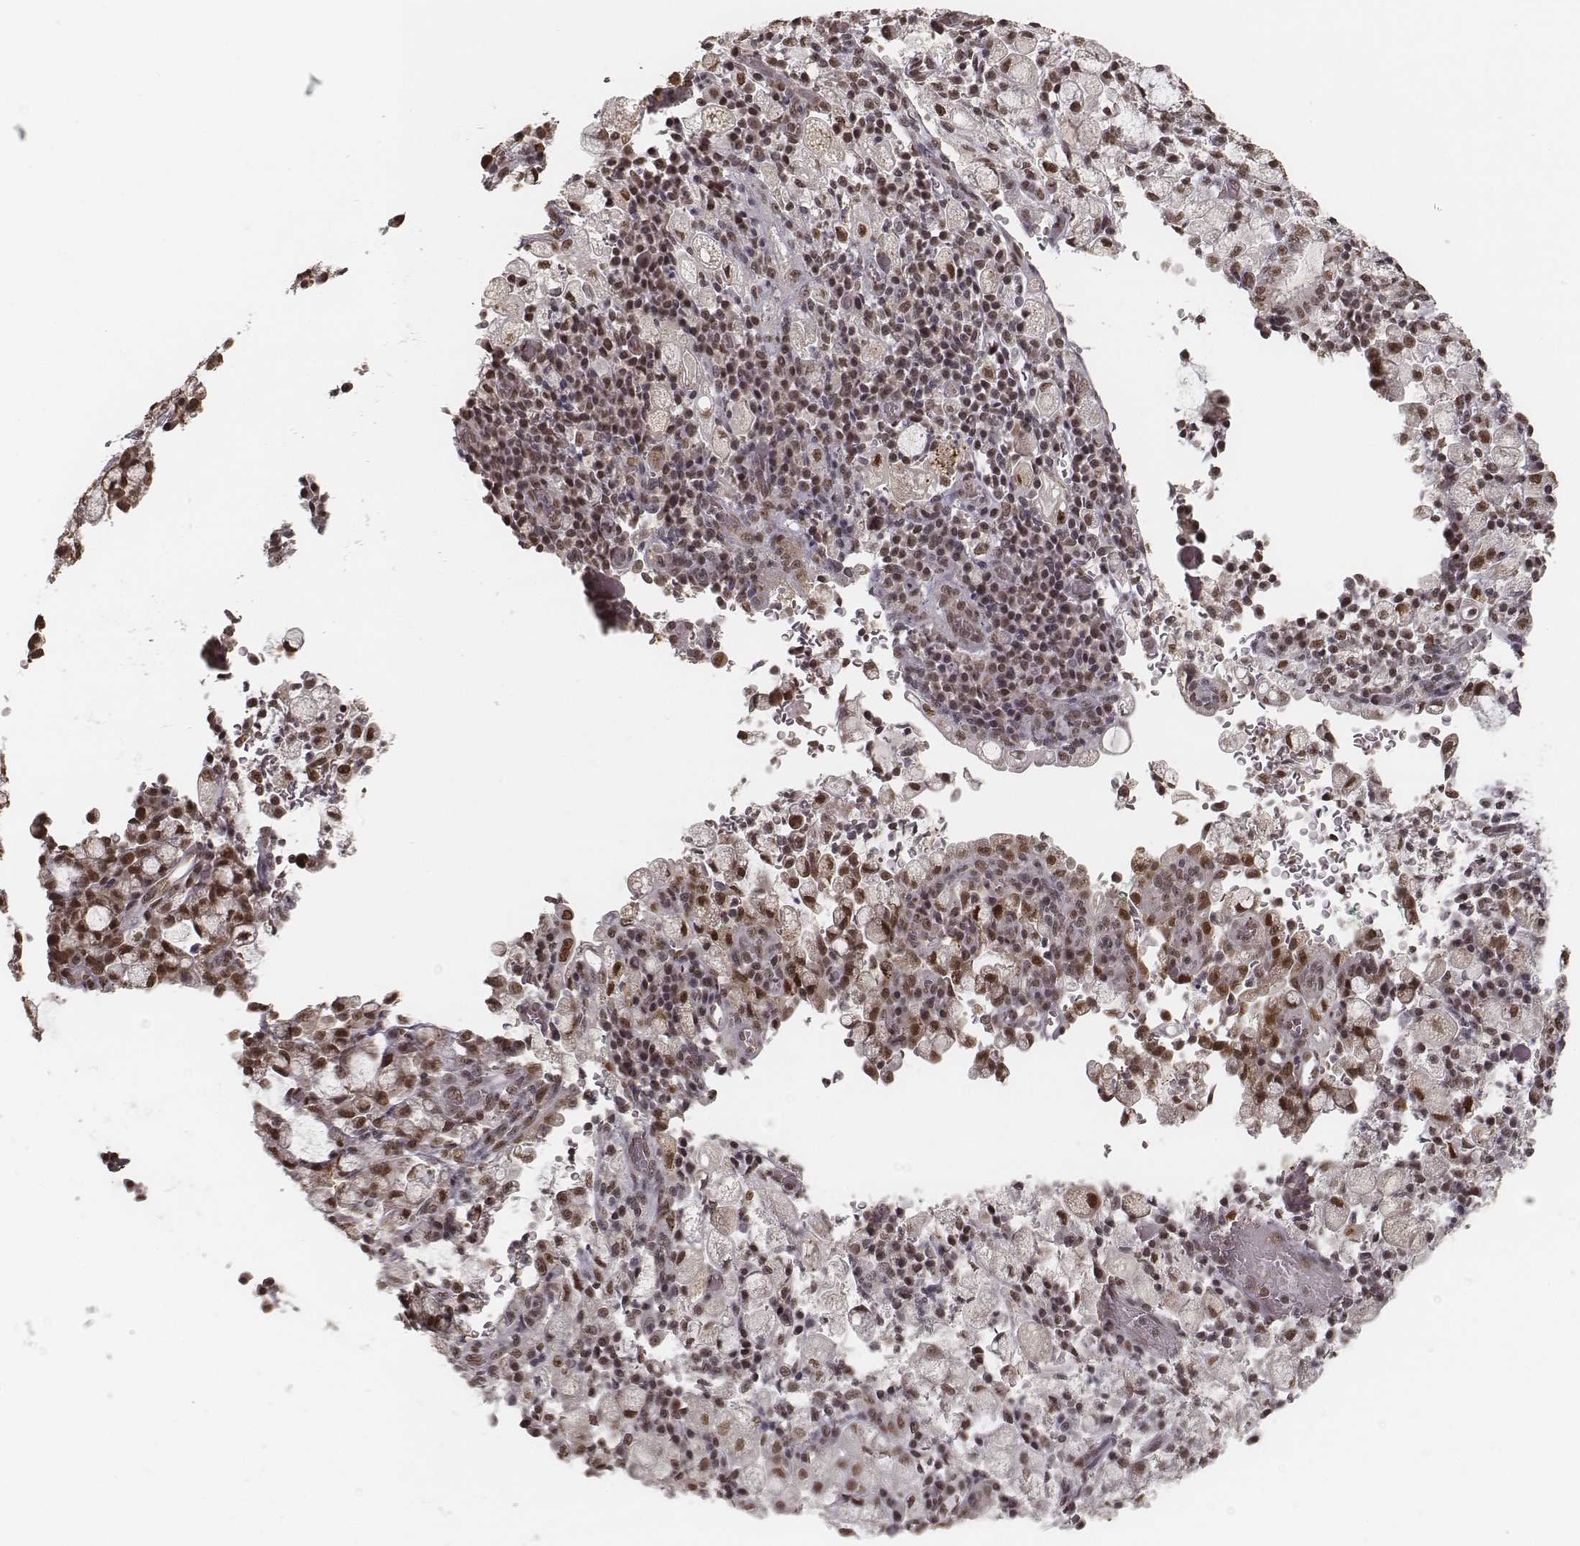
{"staining": {"intensity": "moderate", "quantity": ">75%", "location": "nuclear"}, "tissue": "stomach cancer", "cell_type": "Tumor cells", "image_type": "cancer", "snomed": [{"axis": "morphology", "description": "Adenocarcinoma, NOS"}, {"axis": "topography", "description": "Stomach"}], "caption": "The photomicrograph reveals a brown stain indicating the presence of a protein in the nuclear of tumor cells in stomach adenocarcinoma.", "gene": "HMGA2", "patient": {"sex": "male", "age": 58}}